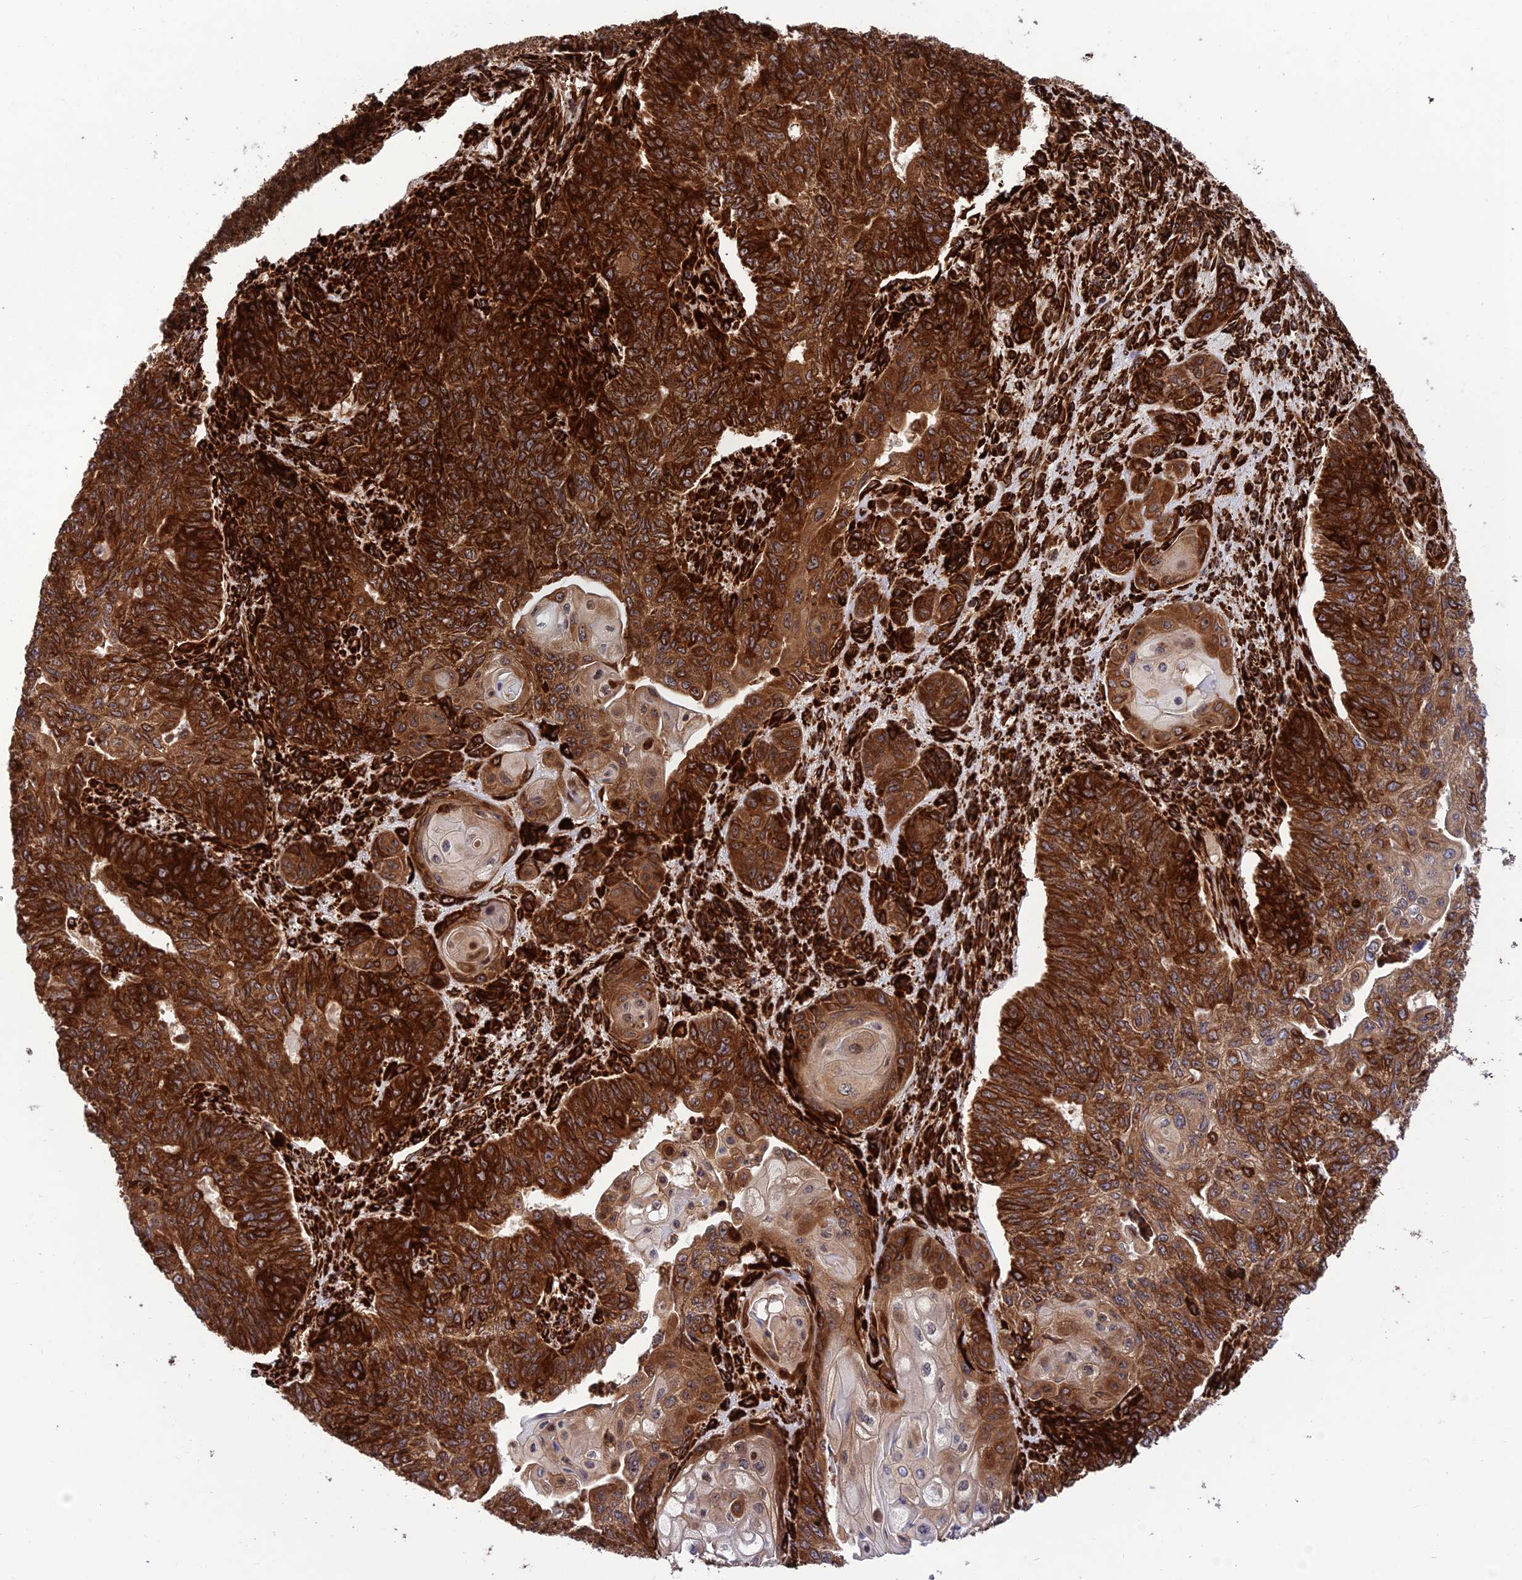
{"staining": {"intensity": "strong", "quantity": ">75%", "location": "cytoplasmic/membranous"}, "tissue": "endometrial cancer", "cell_type": "Tumor cells", "image_type": "cancer", "snomed": [{"axis": "morphology", "description": "Adenocarcinoma, NOS"}, {"axis": "topography", "description": "Endometrium"}], "caption": "Protein staining of endometrial cancer tissue displays strong cytoplasmic/membranous positivity in approximately >75% of tumor cells. (DAB IHC, brown staining for protein, blue staining for nuclei).", "gene": "CRTAP", "patient": {"sex": "female", "age": 32}}